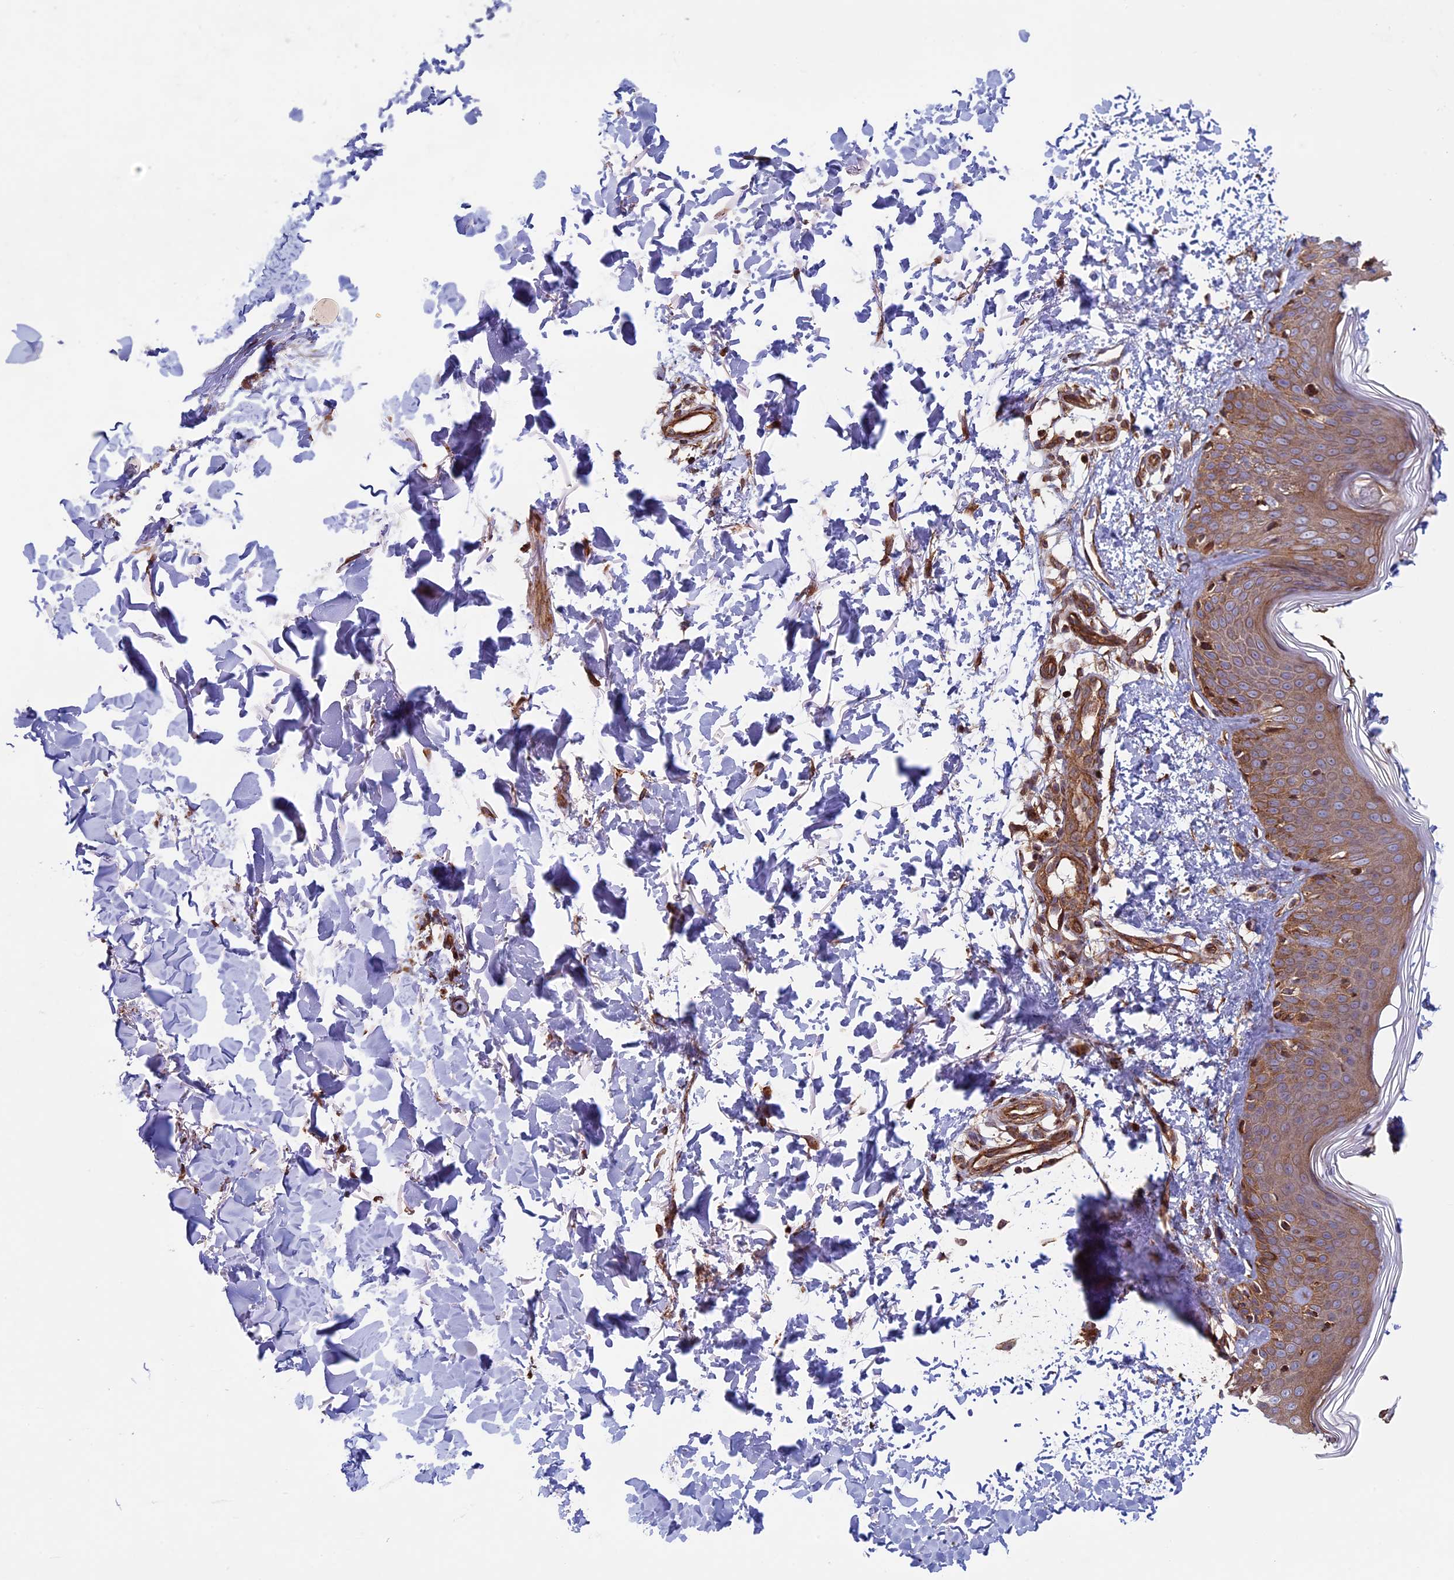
{"staining": {"intensity": "strong", "quantity": ">75%", "location": "cytoplasmic/membranous"}, "tissue": "skin", "cell_type": "Fibroblasts", "image_type": "normal", "snomed": [{"axis": "morphology", "description": "Normal tissue, NOS"}, {"axis": "topography", "description": "Skin"}], "caption": "Immunohistochemical staining of normal skin shows >75% levels of strong cytoplasmic/membranous protein positivity in about >75% of fibroblasts. Immunohistochemistry stains the protein of interest in brown and the nuclei are stained blue.", "gene": "CCDC8", "patient": {"sex": "male", "age": 37}}